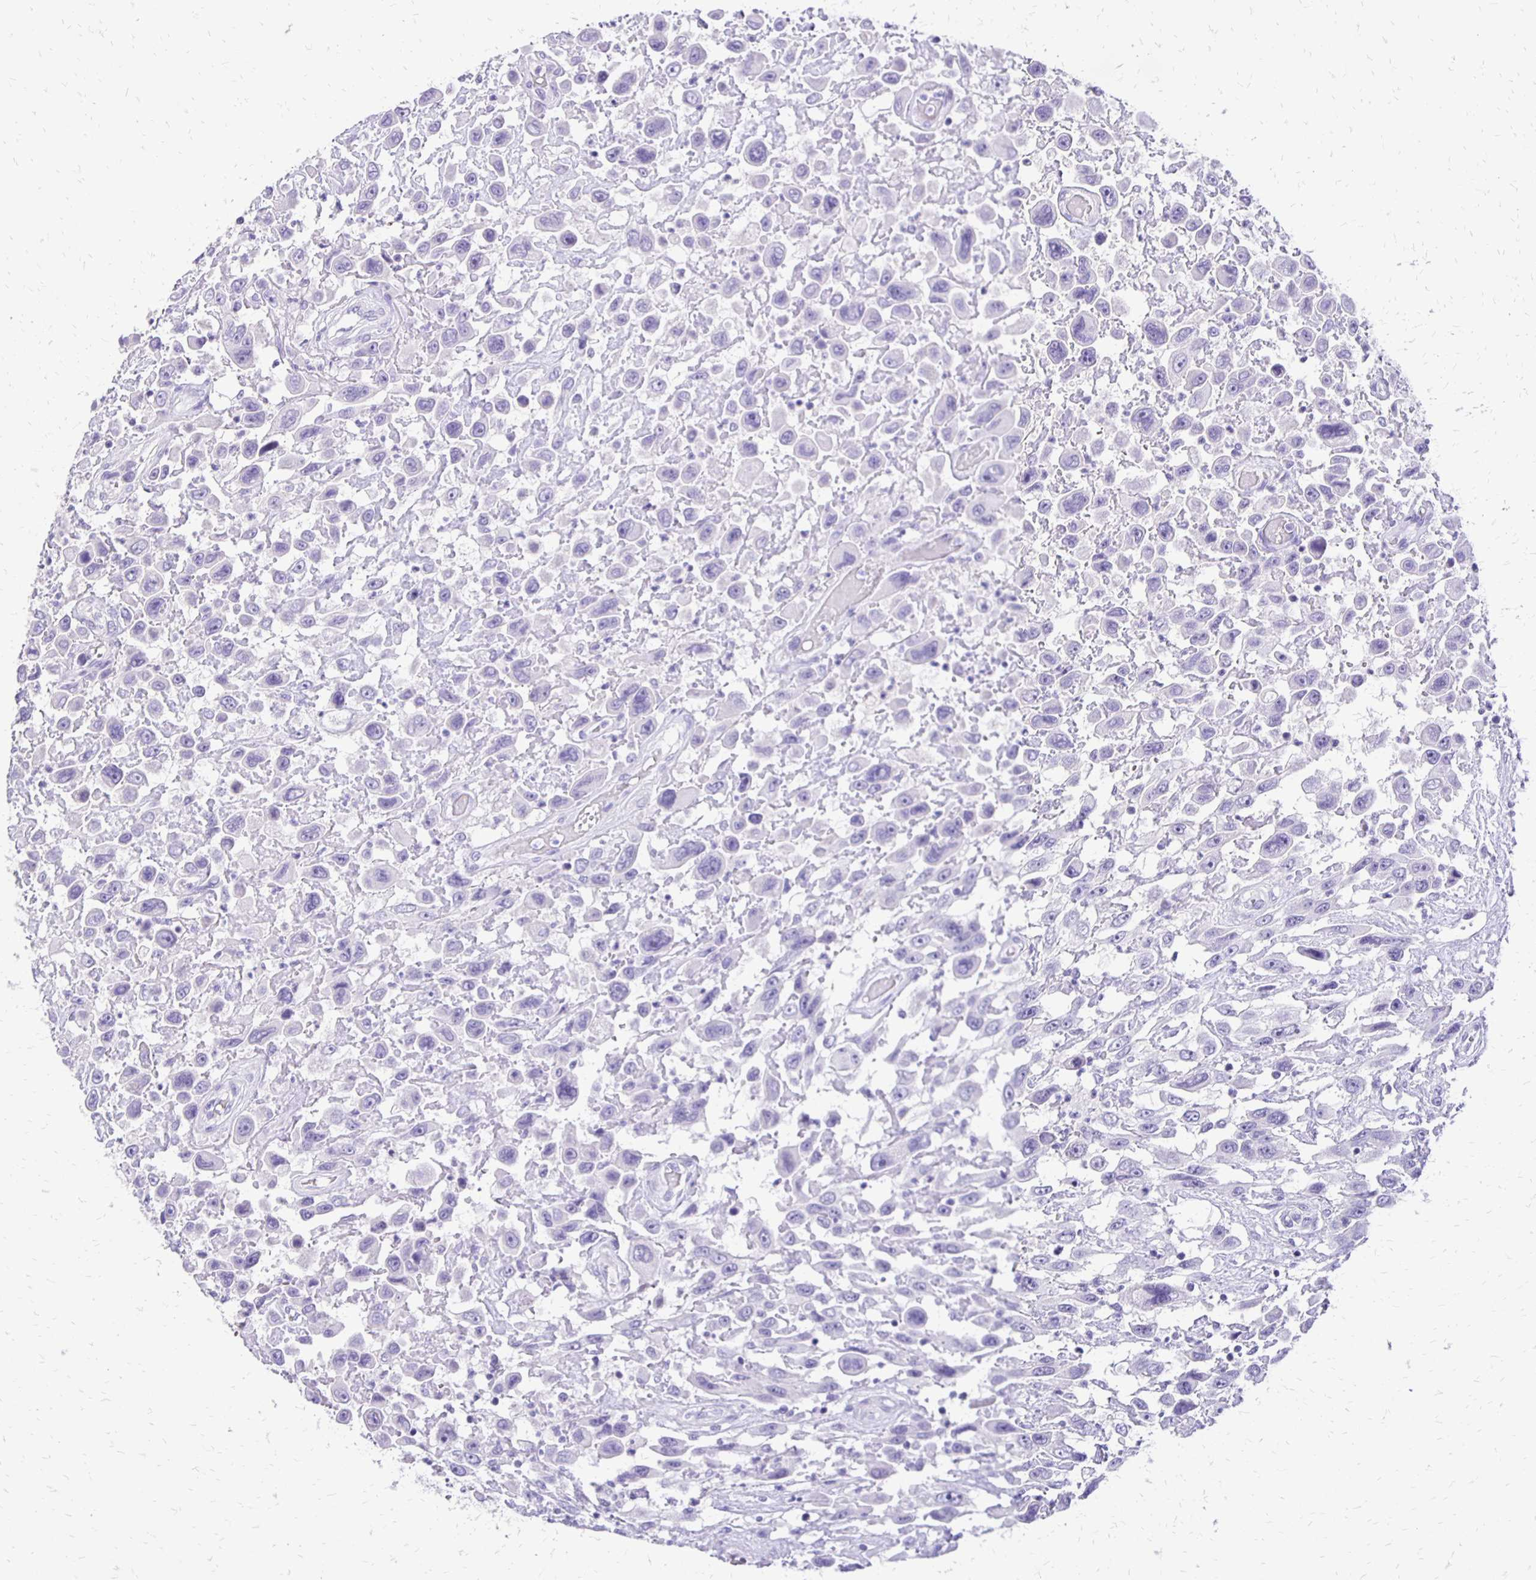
{"staining": {"intensity": "negative", "quantity": "none", "location": "none"}, "tissue": "urothelial cancer", "cell_type": "Tumor cells", "image_type": "cancer", "snomed": [{"axis": "morphology", "description": "Urothelial carcinoma, High grade"}, {"axis": "topography", "description": "Urinary bladder"}], "caption": "This is an IHC histopathology image of human urothelial cancer. There is no positivity in tumor cells.", "gene": "ANKRD45", "patient": {"sex": "male", "age": 53}}